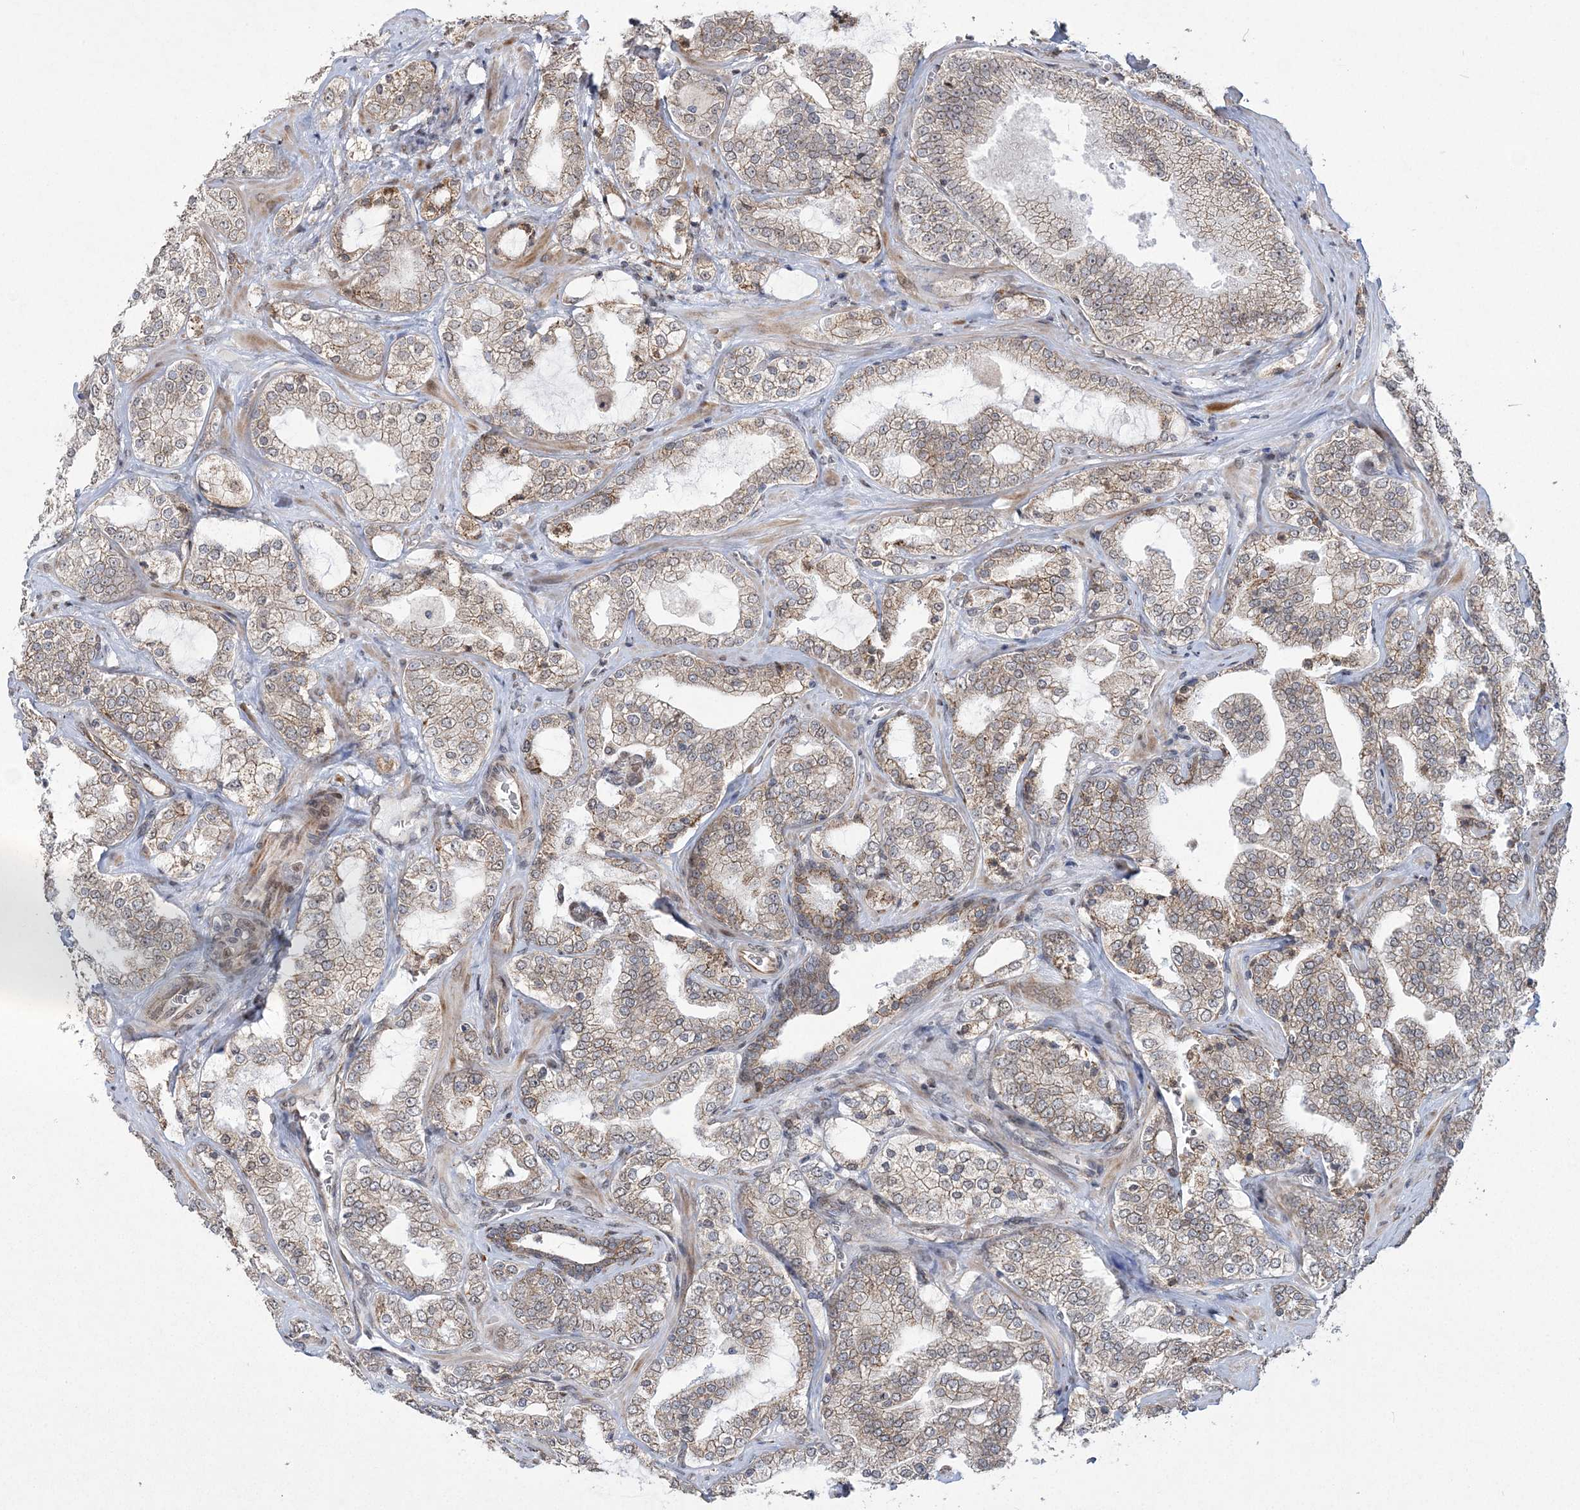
{"staining": {"intensity": "moderate", "quantity": "25%-75%", "location": "cytoplasmic/membranous"}, "tissue": "prostate cancer", "cell_type": "Tumor cells", "image_type": "cancer", "snomed": [{"axis": "morphology", "description": "Adenocarcinoma, High grade"}, {"axis": "topography", "description": "Prostate"}], "caption": "DAB immunohistochemical staining of human prostate cancer (adenocarcinoma (high-grade)) exhibits moderate cytoplasmic/membranous protein staining in about 25%-75% of tumor cells.", "gene": "EFCAB12", "patient": {"sex": "male", "age": 64}}